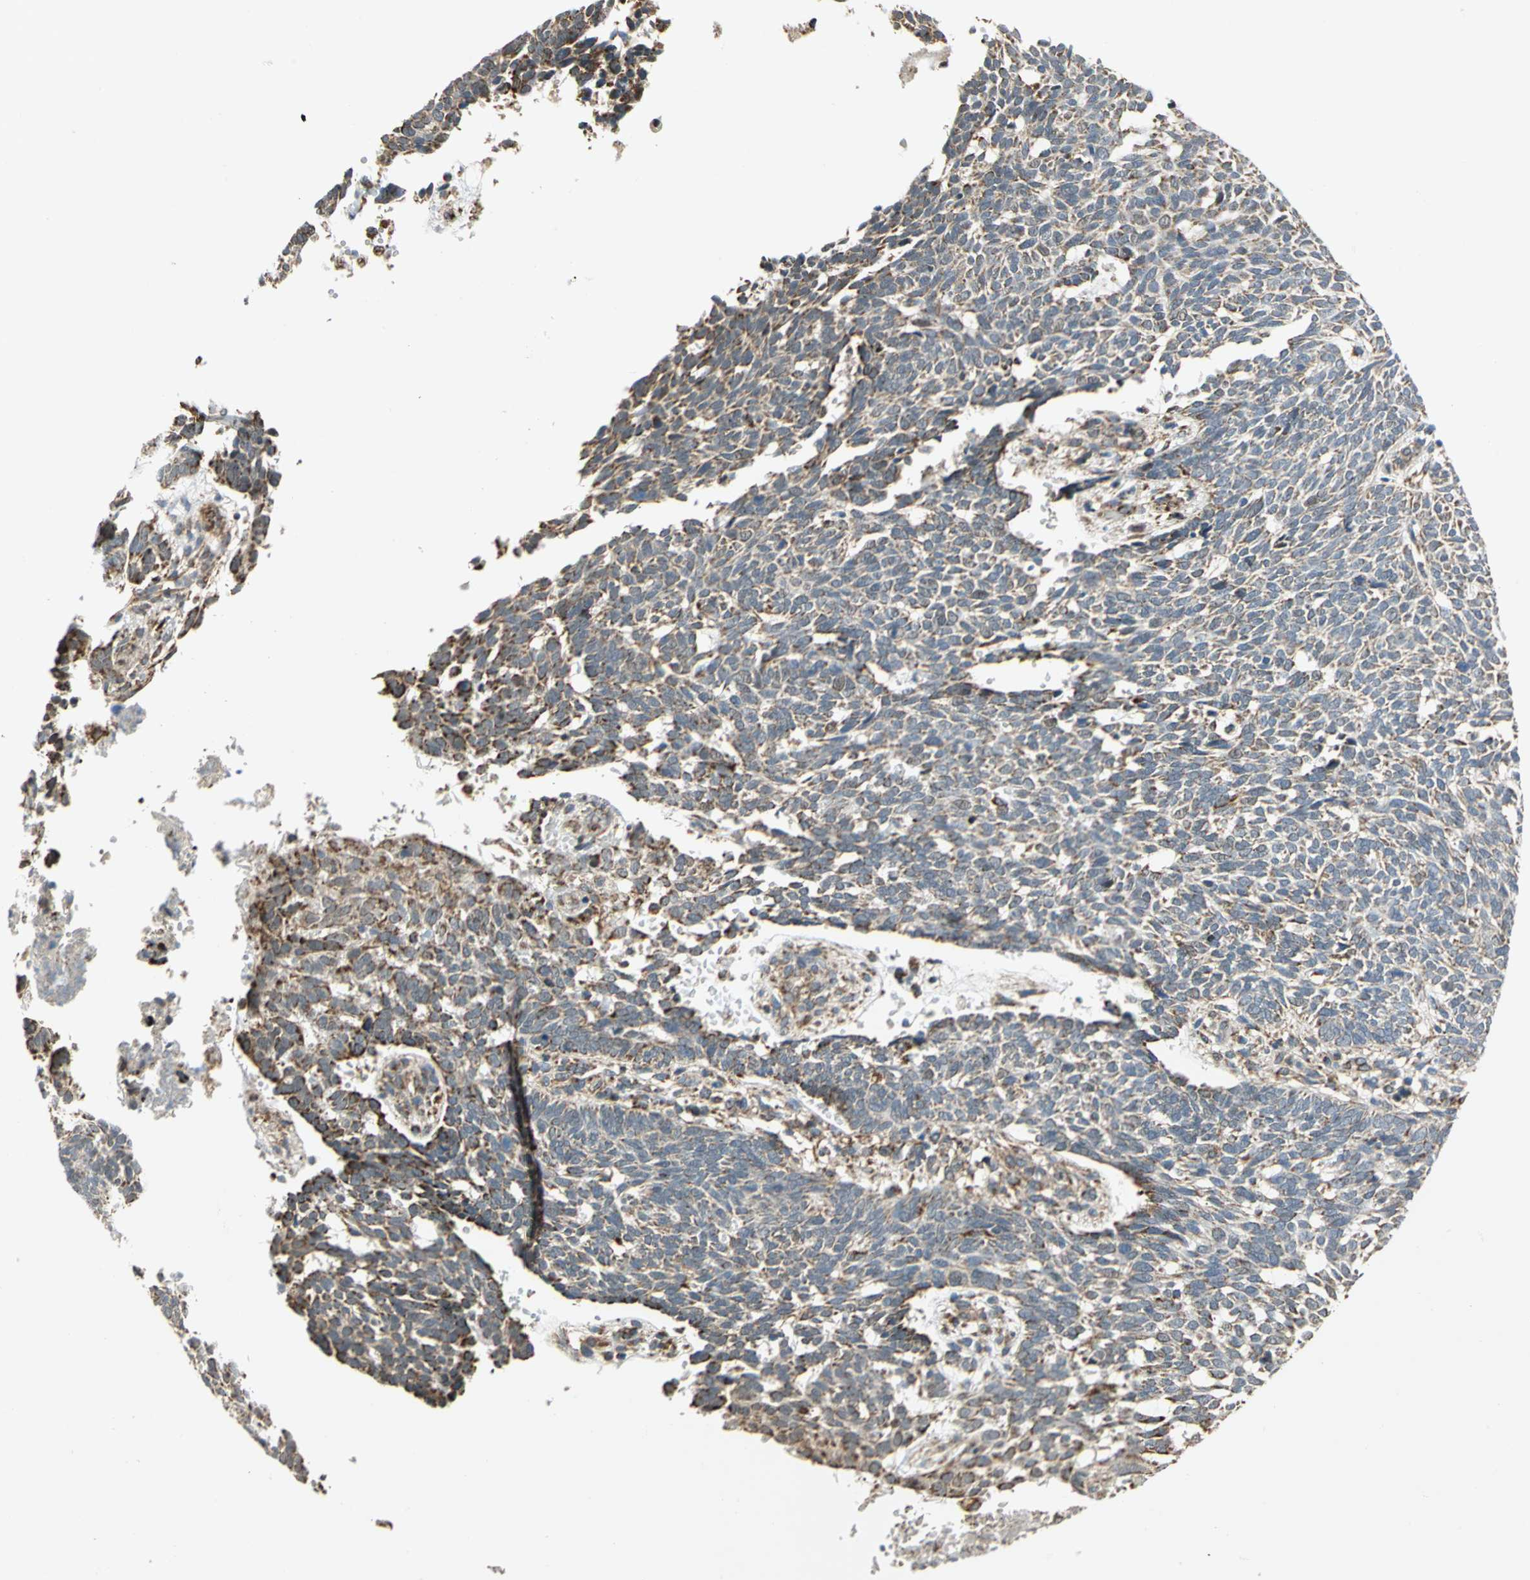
{"staining": {"intensity": "weak", "quantity": ">75%", "location": "cytoplasmic/membranous"}, "tissue": "skin cancer", "cell_type": "Tumor cells", "image_type": "cancer", "snomed": [{"axis": "morphology", "description": "Normal tissue, NOS"}, {"axis": "morphology", "description": "Basal cell carcinoma"}, {"axis": "topography", "description": "Skin"}], "caption": "IHC staining of skin cancer, which demonstrates low levels of weak cytoplasmic/membranous positivity in about >75% of tumor cells indicating weak cytoplasmic/membranous protein positivity. The staining was performed using DAB (brown) for protein detection and nuclei were counterstained in hematoxylin (blue).", "gene": "MRPS22", "patient": {"sex": "male", "age": 87}}